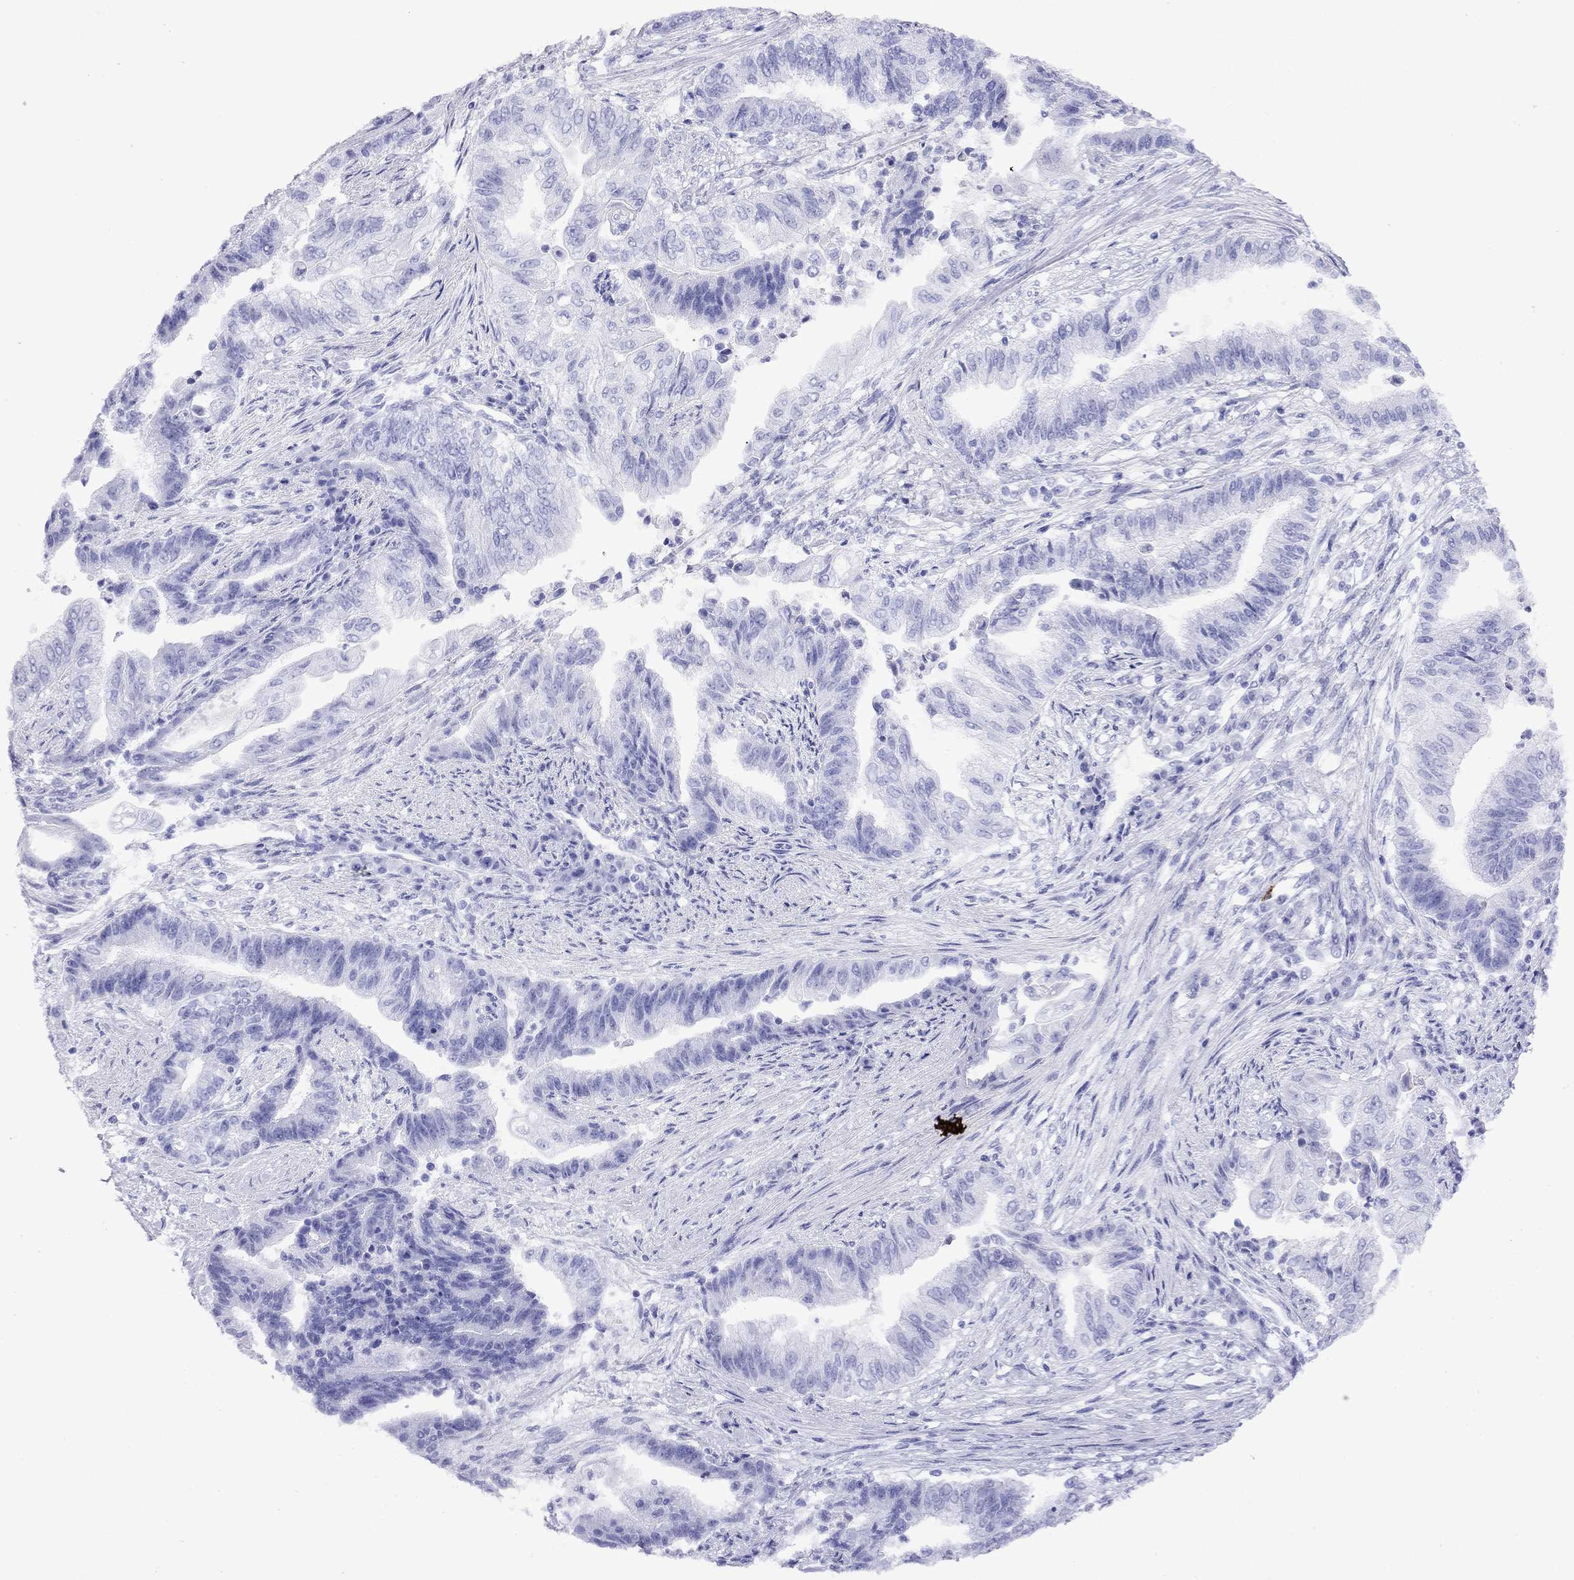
{"staining": {"intensity": "negative", "quantity": "none", "location": "none"}, "tissue": "endometrial cancer", "cell_type": "Tumor cells", "image_type": "cancer", "snomed": [{"axis": "morphology", "description": "Adenocarcinoma, NOS"}, {"axis": "topography", "description": "Uterus"}, {"axis": "topography", "description": "Endometrium"}], "caption": "High power microscopy photomicrograph of an IHC micrograph of endometrial adenocarcinoma, revealing no significant staining in tumor cells.", "gene": "GNAT3", "patient": {"sex": "female", "age": 54}}